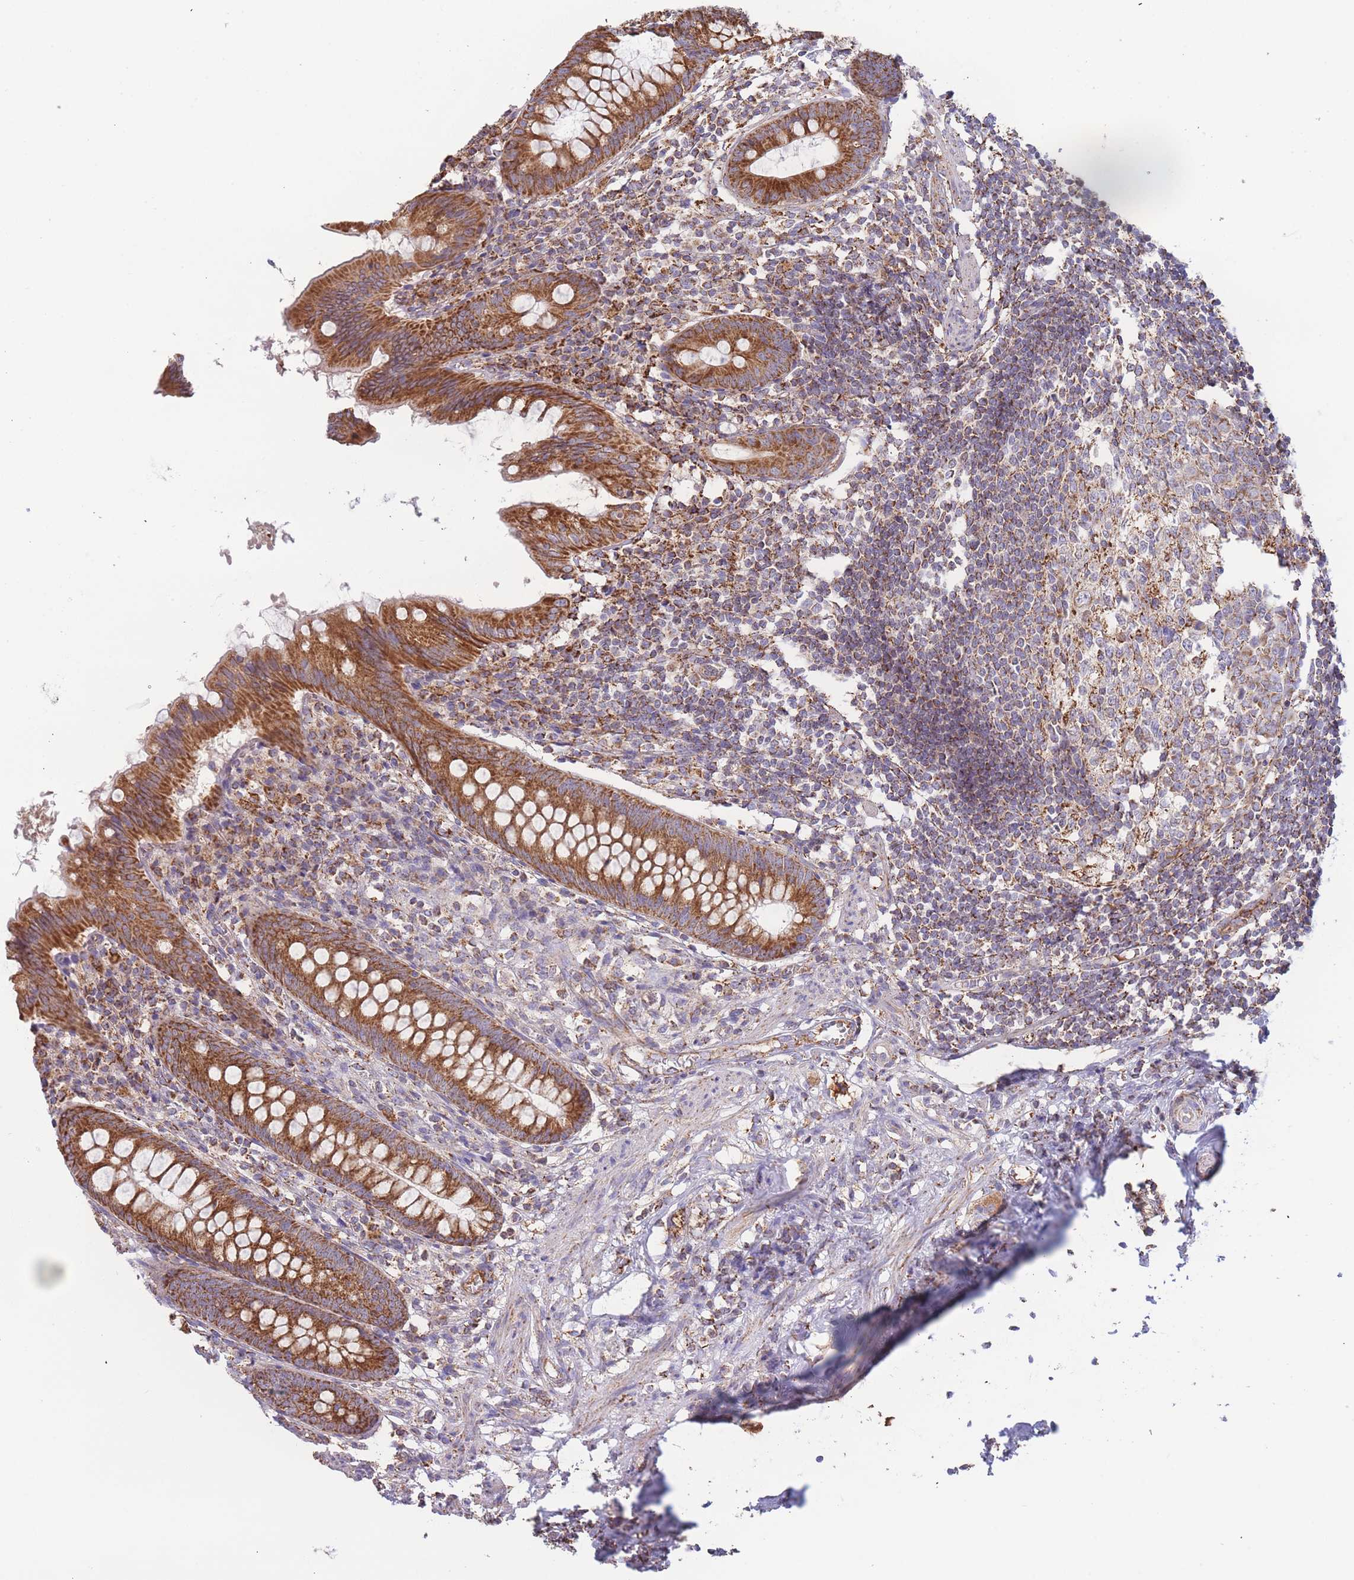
{"staining": {"intensity": "strong", "quantity": ">75%", "location": "cytoplasmic/membranous"}, "tissue": "appendix", "cell_type": "Glandular cells", "image_type": "normal", "snomed": [{"axis": "morphology", "description": "Normal tissue, NOS"}, {"axis": "topography", "description": "Appendix"}], "caption": "Appendix was stained to show a protein in brown. There is high levels of strong cytoplasmic/membranous positivity in approximately >75% of glandular cells. Immunohistochemistry (ihc) stains the protein of interest in brown and the nuclei are stained blue.", "gene": "MRPL17", "patient": {"sex": "female", "age": 51}}